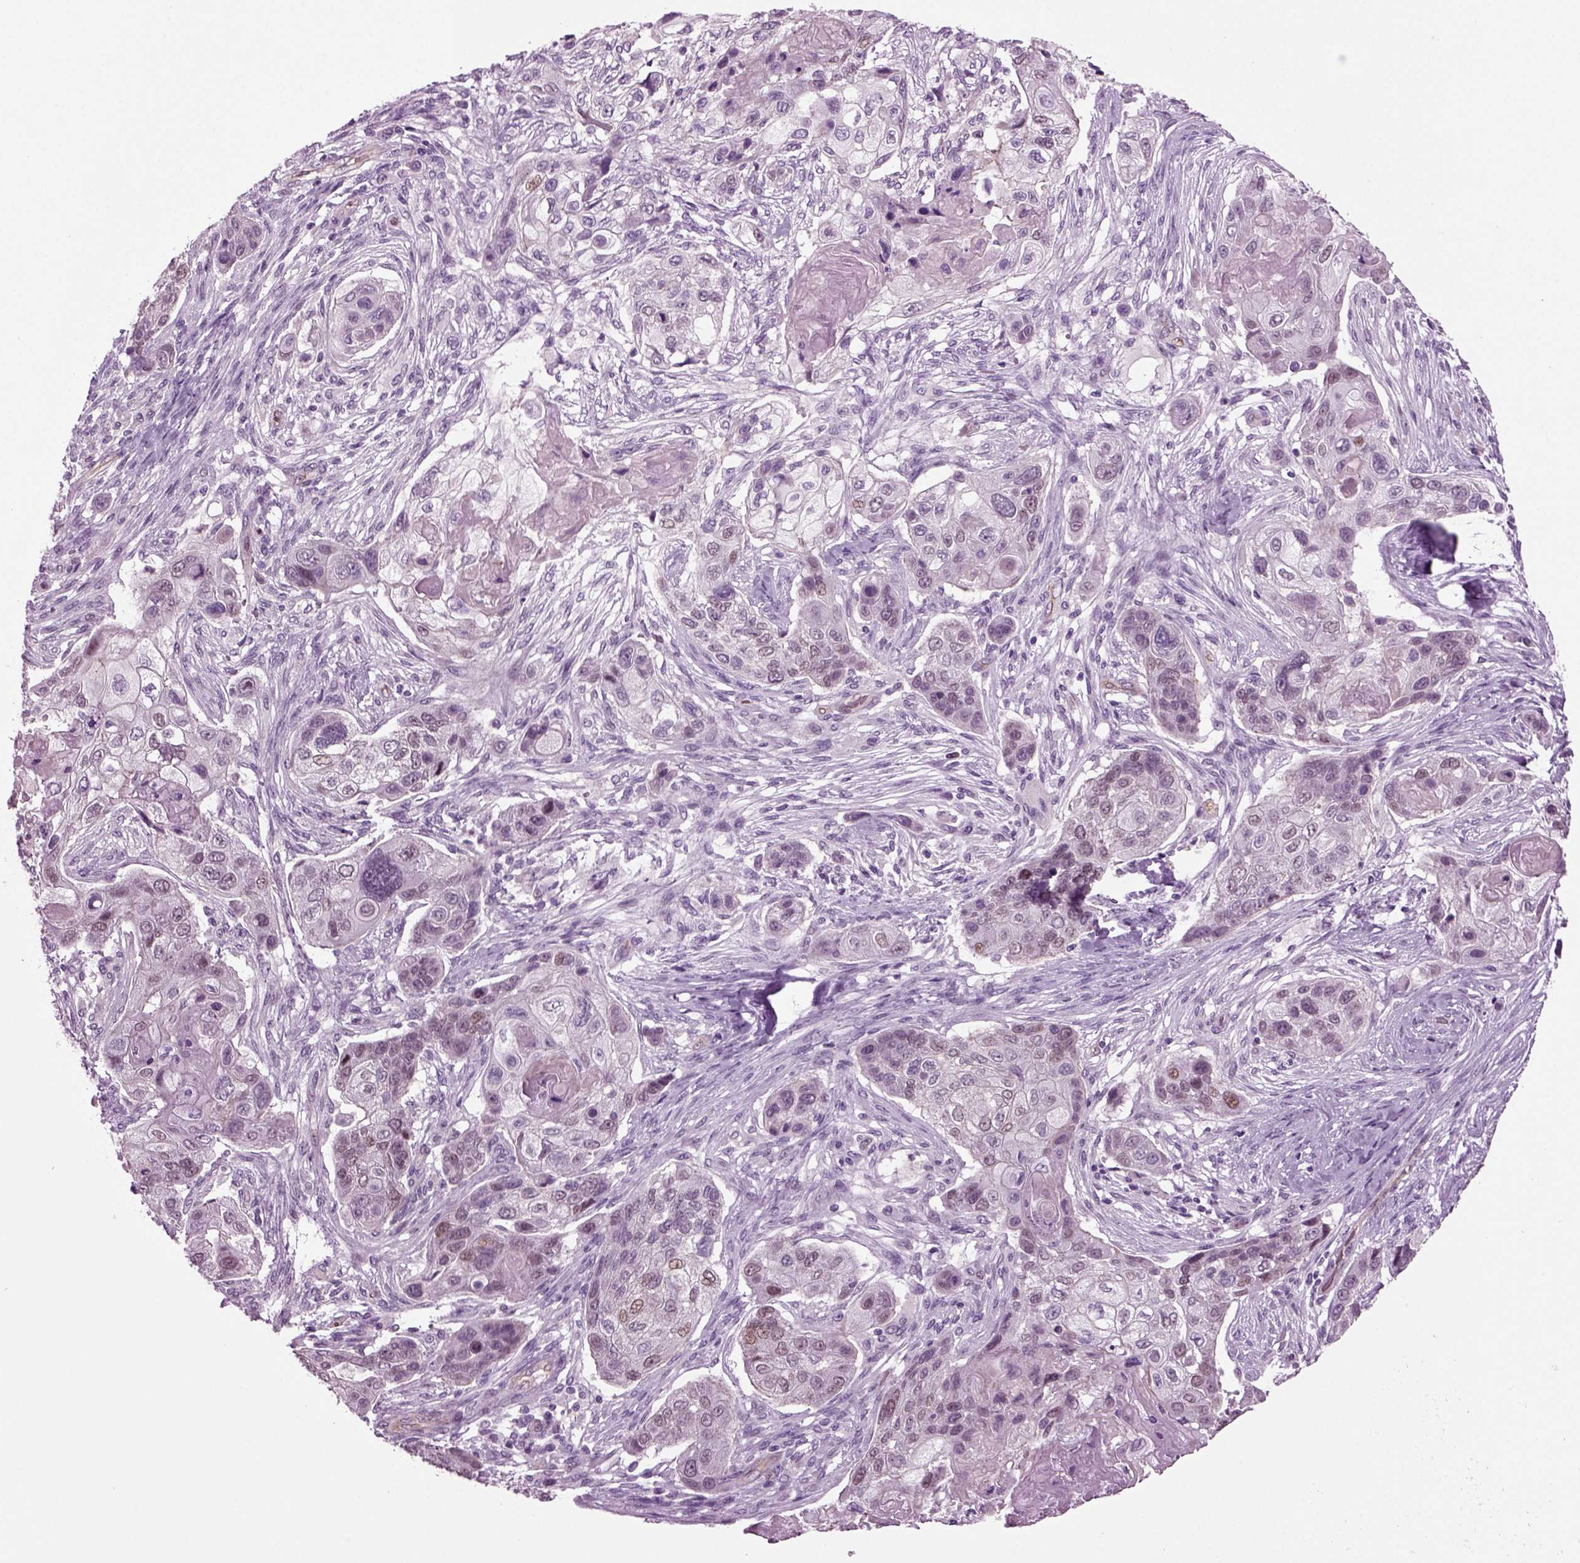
{"staining": {"intensity": "weak", "quantity": "<25%", "location": "nuclear"}, "tissue": "lung cancer", "cell_type": "Tumor cells", "image_type": "cancer", "snomed": [{"axis": "morphology", "description": "Normal tissue, NOS"}, {"axis": "morphology", "description": "Squamous cell carcinoma, NOS"}, {"axis": "topography", "description": "Bronchus"}, {"axis": "topography", "description": "Lung"}], "caption": "A histopathology image of human lung squamous cell carcinoma is negative for staining in tumor cells.", "gene": "COL9A2", "patient": {"sex": "male", "age": 69}}